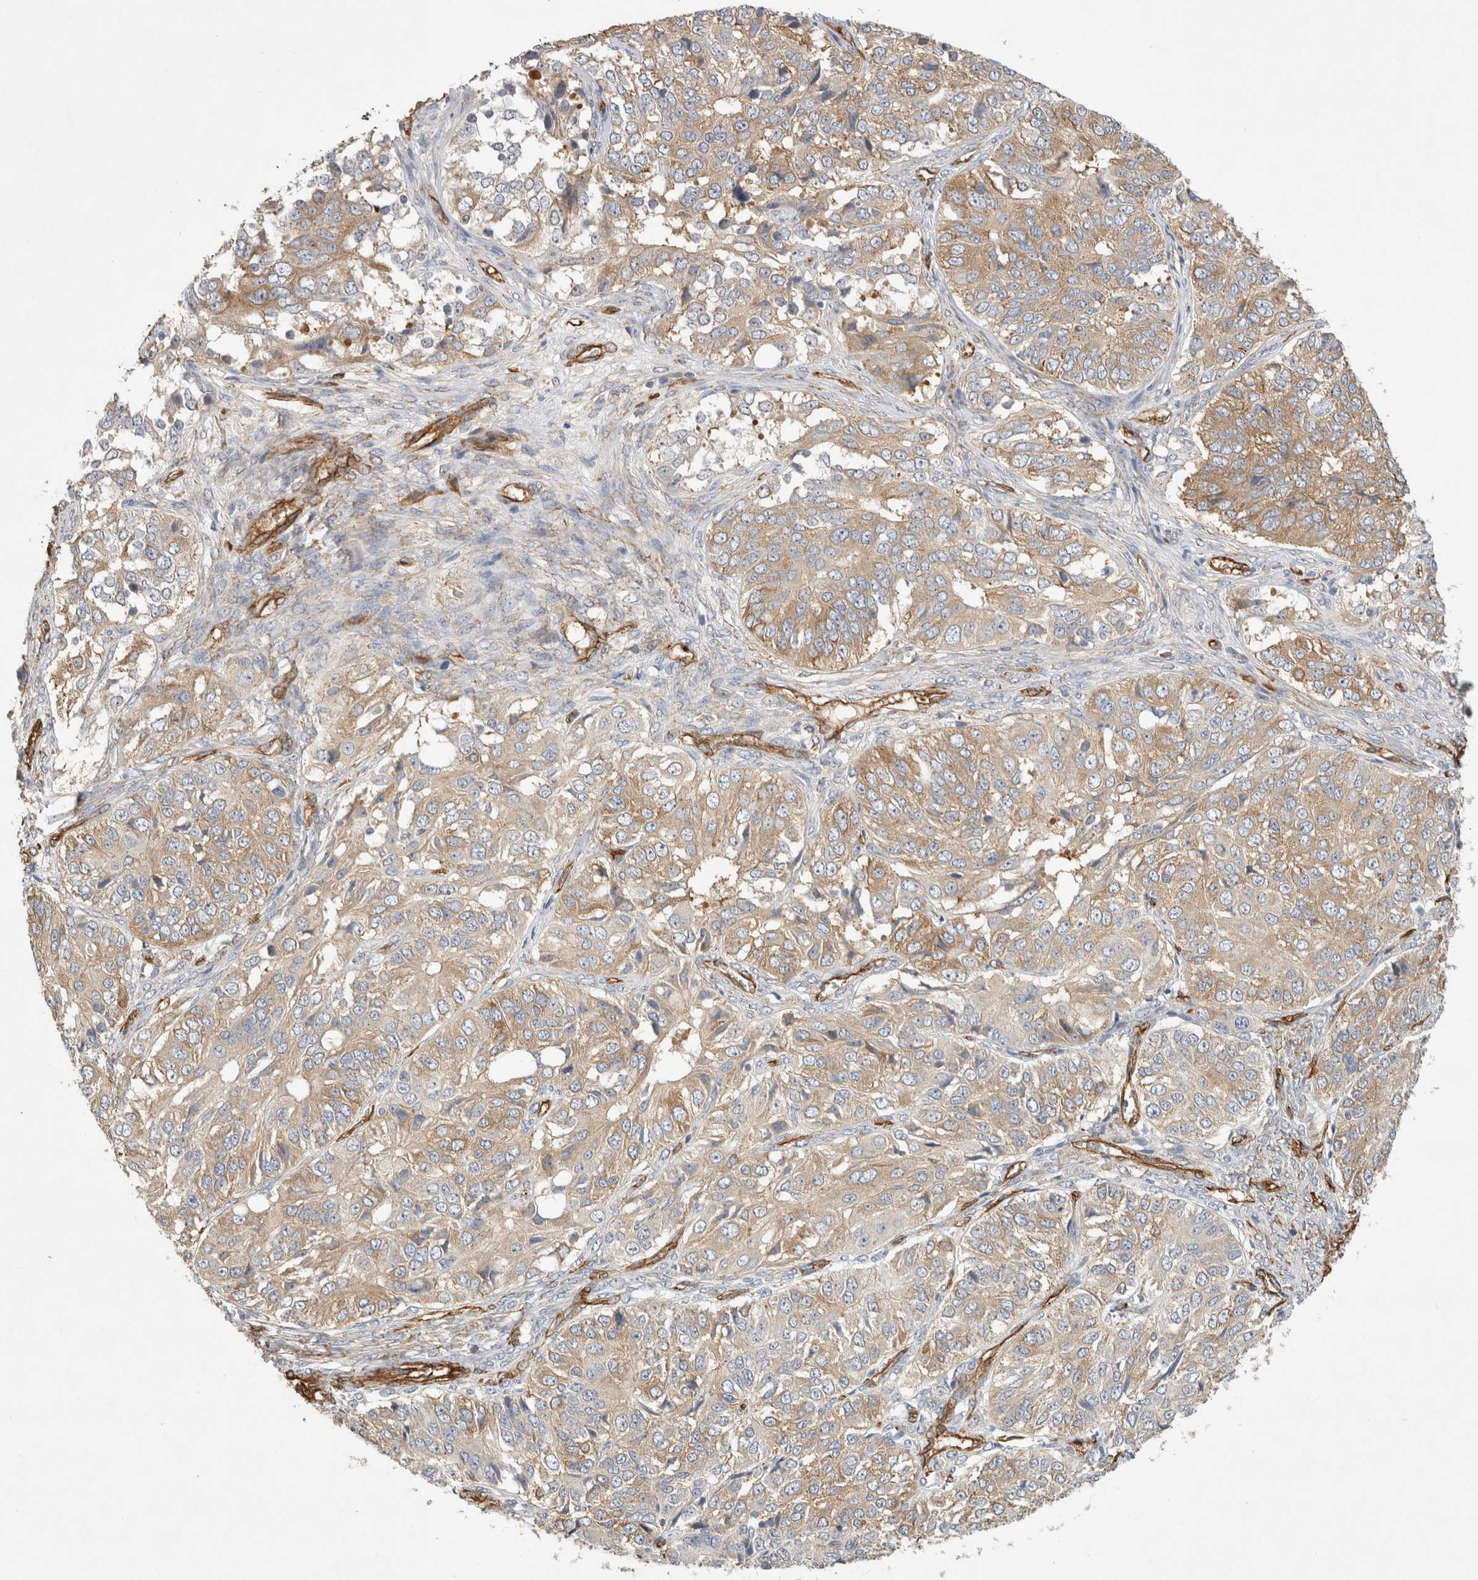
{"staining": {"intensity": "weak", "quantity": ">75%", "location": "cytoplasmic/membranous"}, "tissue": "ovarian cancer", "cell_type": "Tumor cells", "image_type": "cancer", "snomed": [{"axis": "morphology", "description": "Carcinoma, endometroid"}, {"axis": "topography", "description": "Ovary"}], "caption": "Tumor cells display low levels of weak cytoplasmic/membranous staining in about >75% of cells in ovarian endometroid carcinoma.", "gene": "JMJD4", "patient": {"sex": "female", "age": 51}}